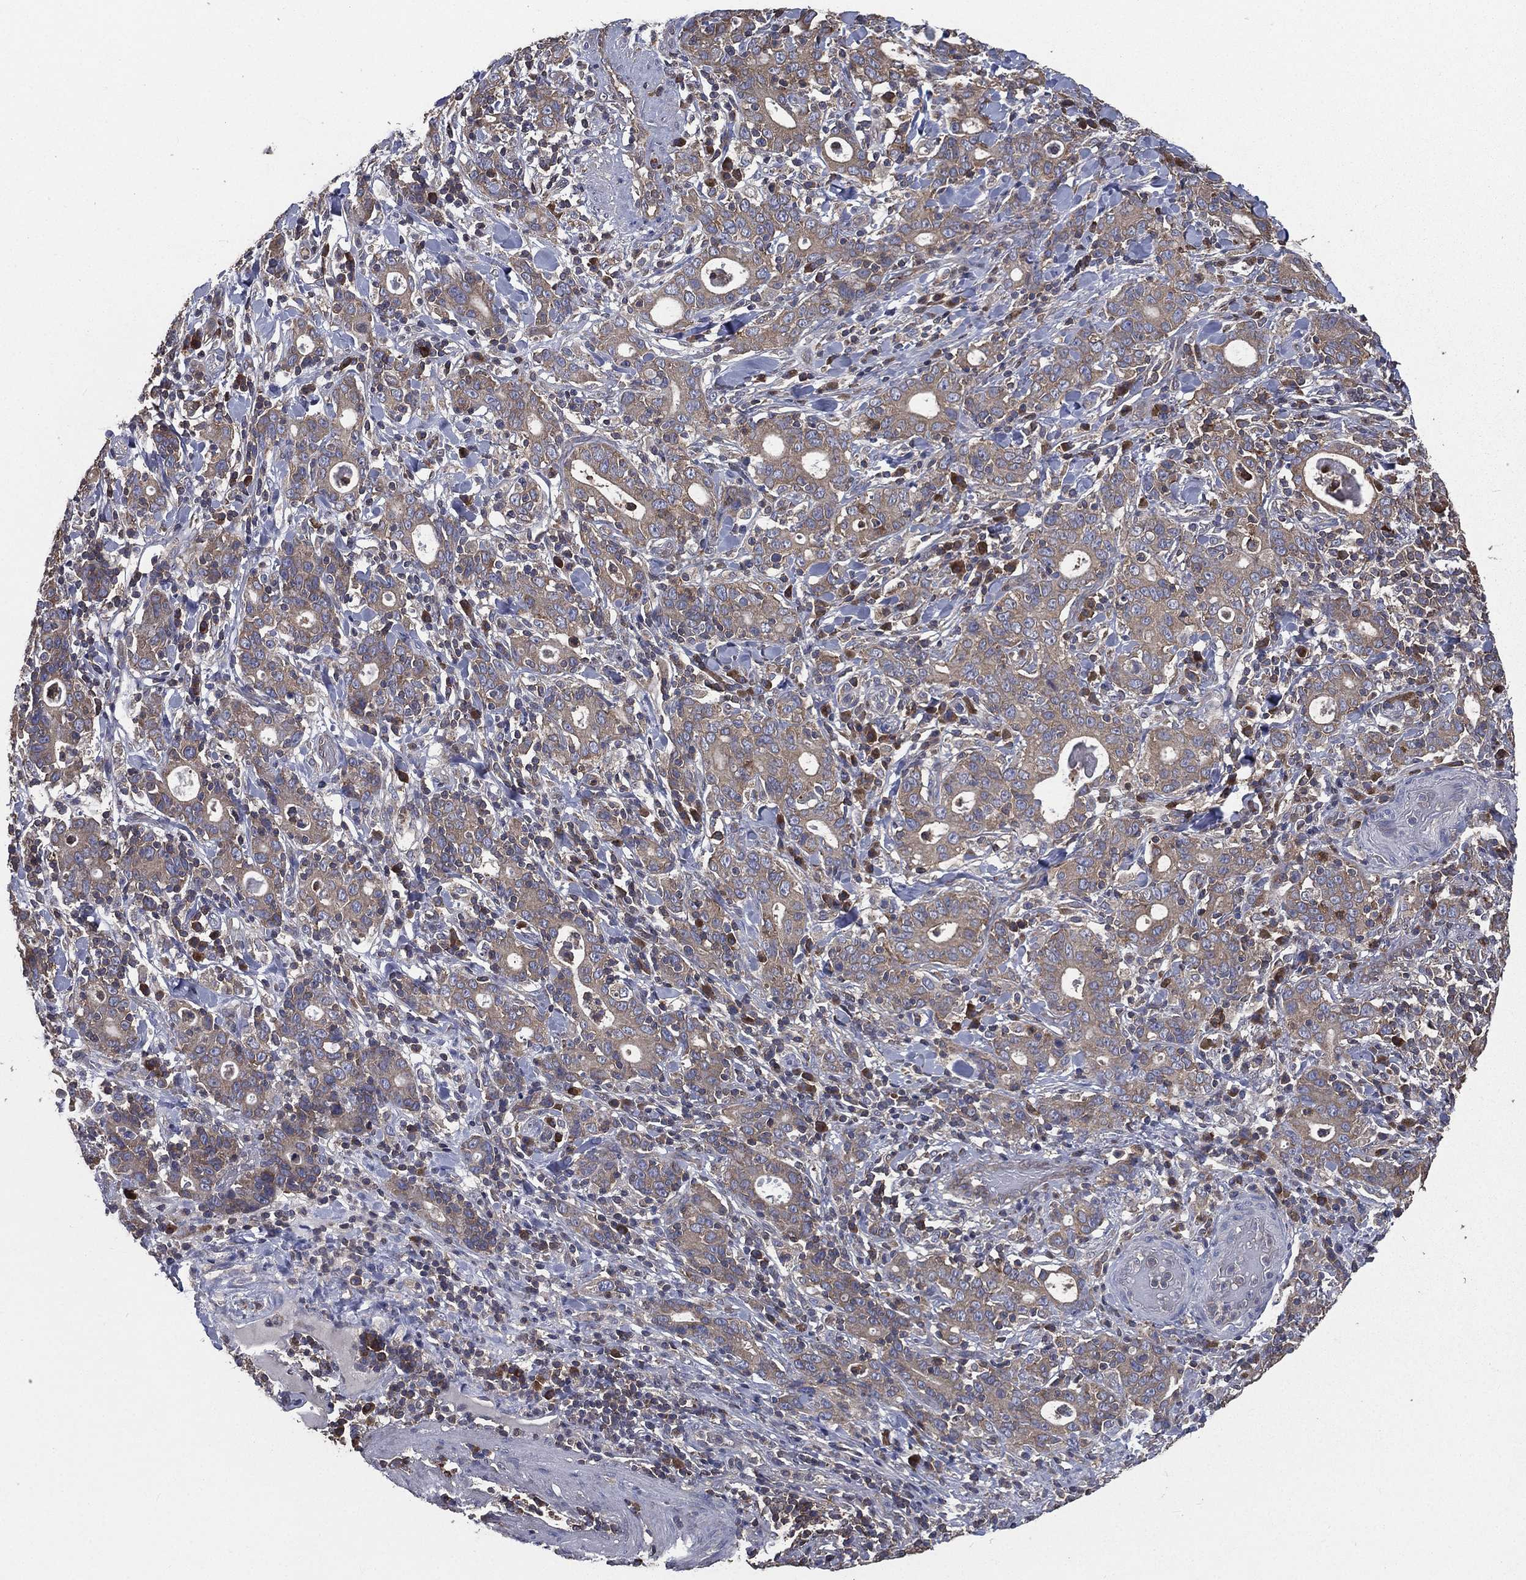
{"staining": {"intensity": "weak", "quantity": "25%-75%", "location": "cytoplasmic/membranous"}, "tissue": "stomach cancer", "cell_type": "Tumor cells", "image_type": "cancer", "snomed": [{"axis": "morphology", "description": "Adenocarcinoma, NOS"}, {"axis": "topography", "description": "Stomach"}], "caption": "Tumor cells show low levels of weak cytoplasmic/membranous expression in about 25%-75% of cells in human stomach cancer (adenocarcinoma).", "gene": "SARS1", "patient": {"sex": "male", "age": 79}}